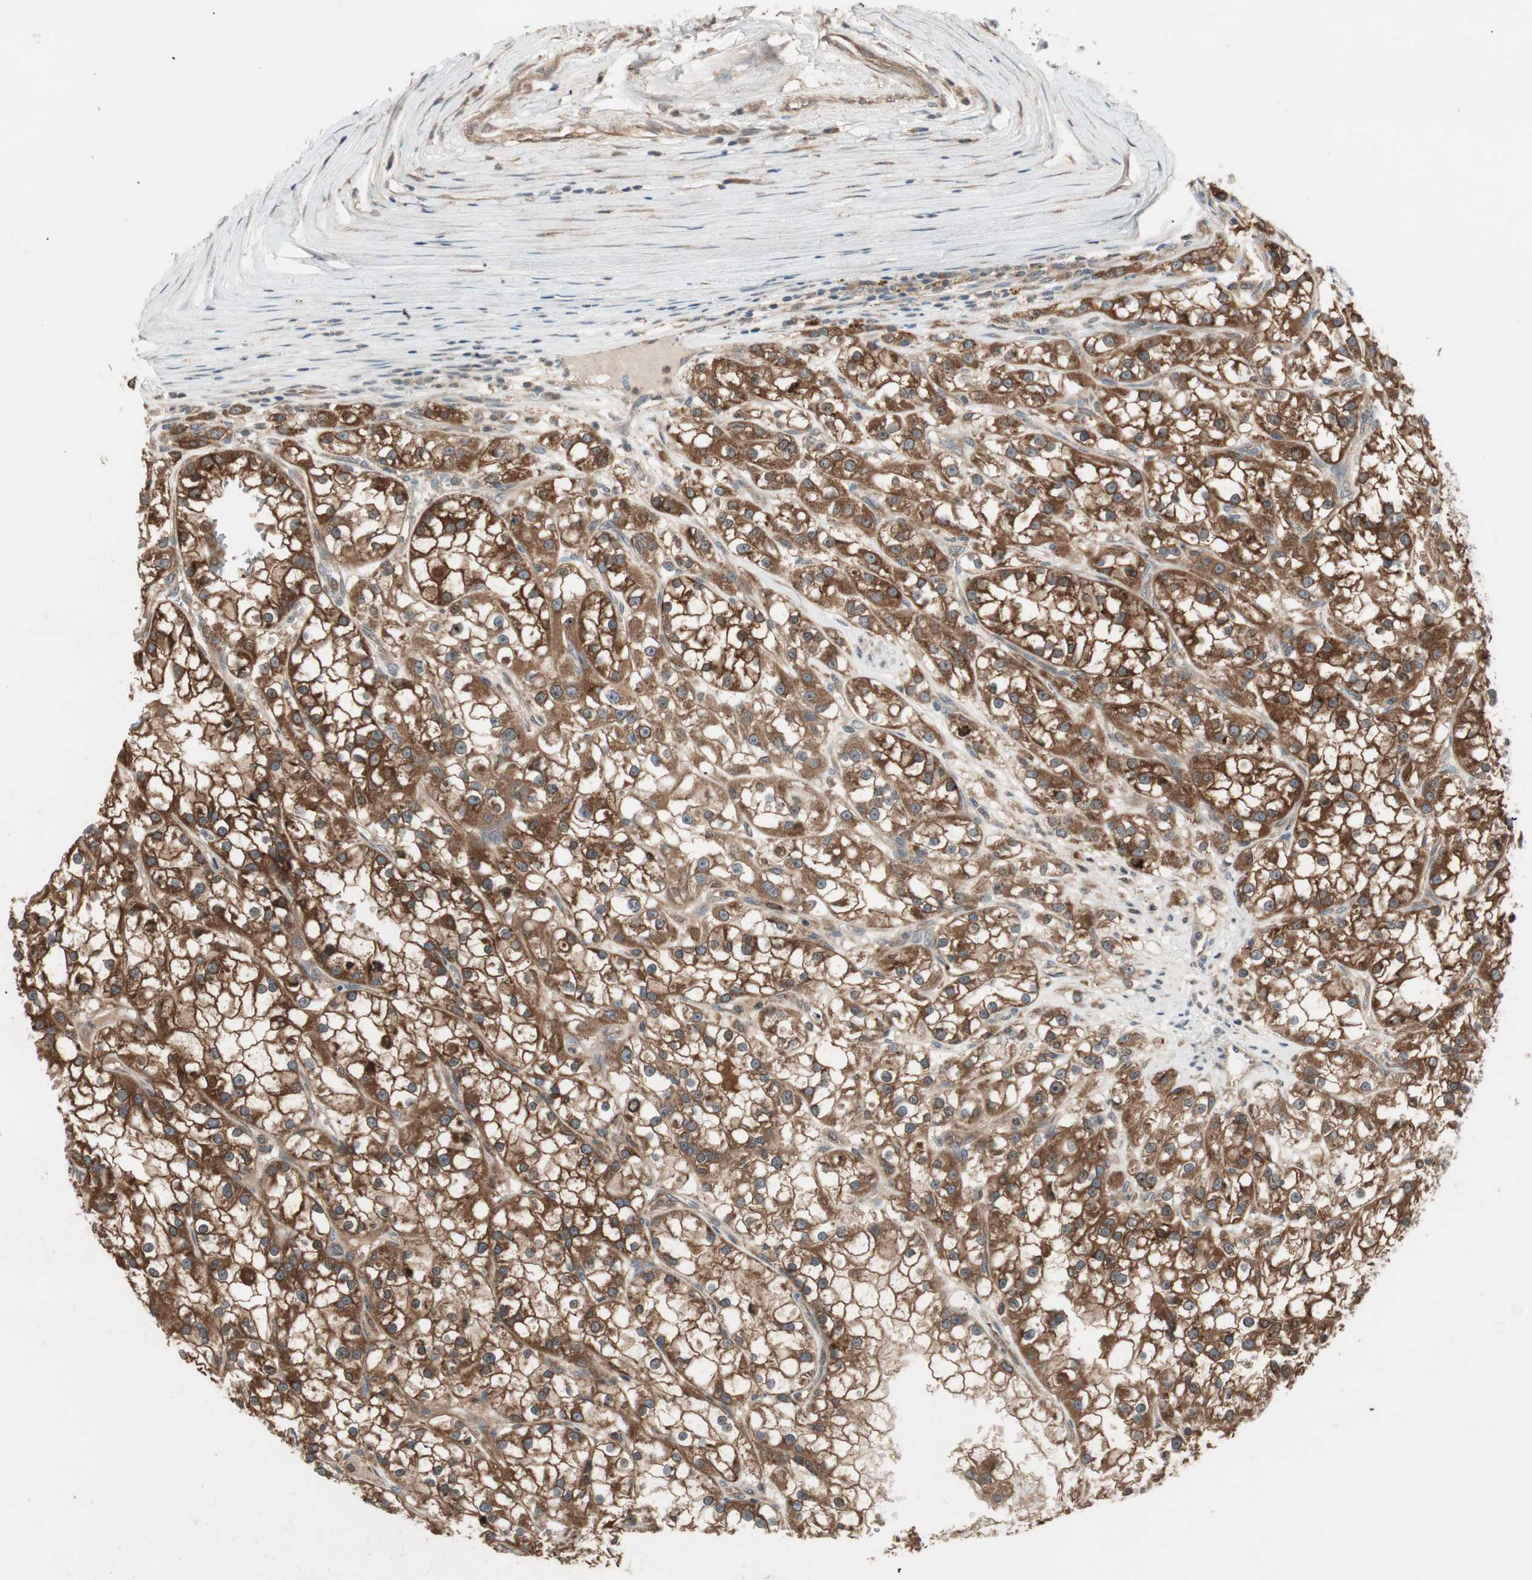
{"staining": {"intensity": "strong", "quantity": ">75%", "location": "cytoplasmic/membranous"}, "tissue": "renal cancer", "cell_type": "Tumor cells", "image_type": "cancer", "snomed": [{"axis": "morphology", "description": "Adenocarcinoma, NOS"}, {"axis": "topography", "description": "Kidney"}], "caption": "Renal cancer stained for a protein shows strong cytoplasmic/membranous positivity in tumor cells.", "gene": "ATP6AP2", "patient": {"sex": "female", "age": 52}}